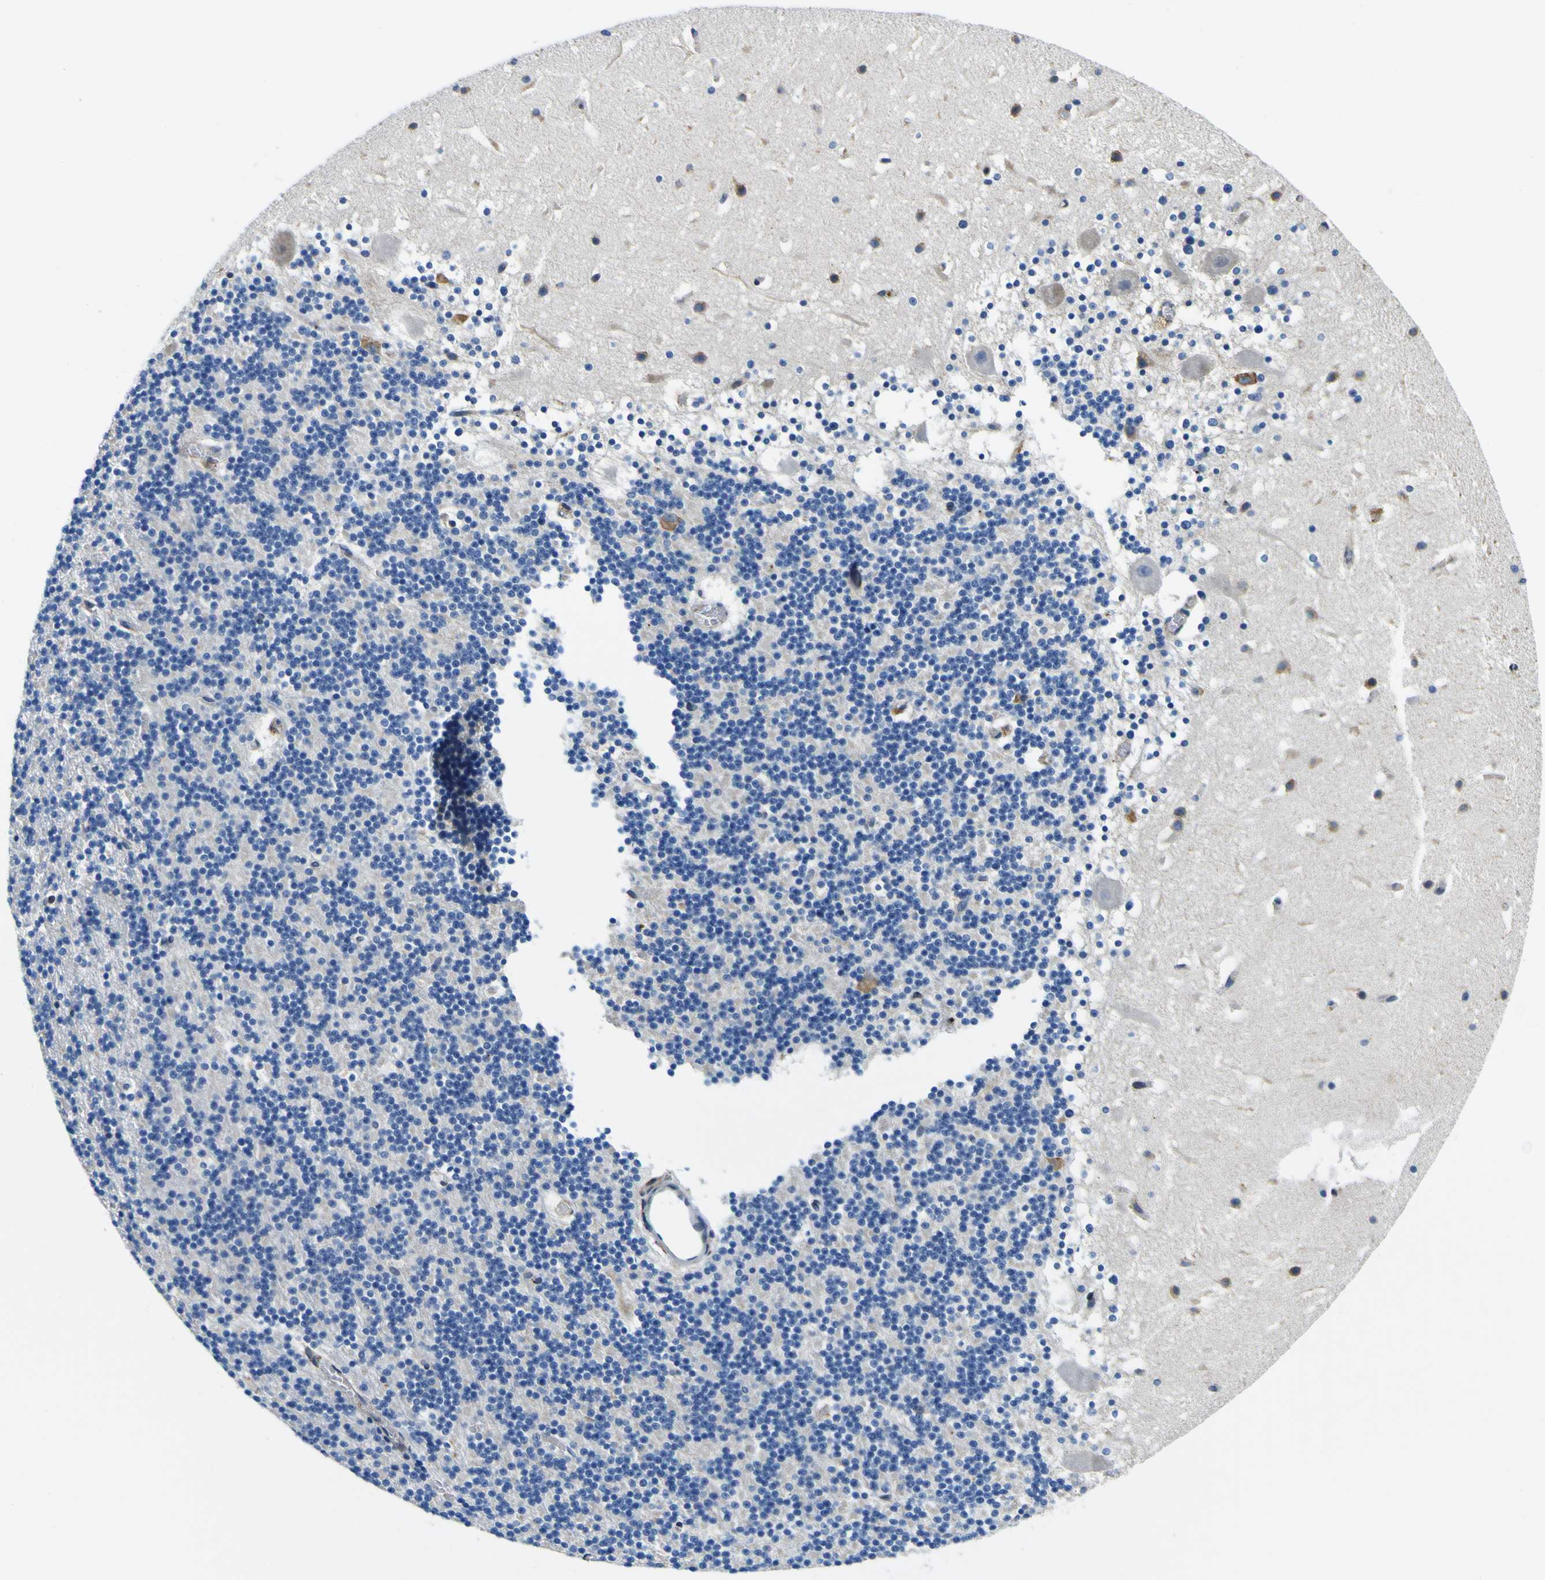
{"staining": {"intensity": "negative", "quantity": "none", "location": "none"}, "tissue": "cerebellum", "cell_type": "Cells in granular layer", "image_type": "normal", "snomed": [{"axis": "morphology", "description": "Normal tissue, NOS"}, {"axis": "topography", "description": "Cerebellum"}], "caption": "DAB immunohistochemical staining of unremarkable human cerebellum exhibits no significant staining in cells in granular layer. The staining was performed using DAB to visualize the protein expression in brown, while the nuclei were stained in blue with hematoxylin (Magnification: 20x).", "gene": "NLRP3", "patient": {"sex": "male", "age": 45}}